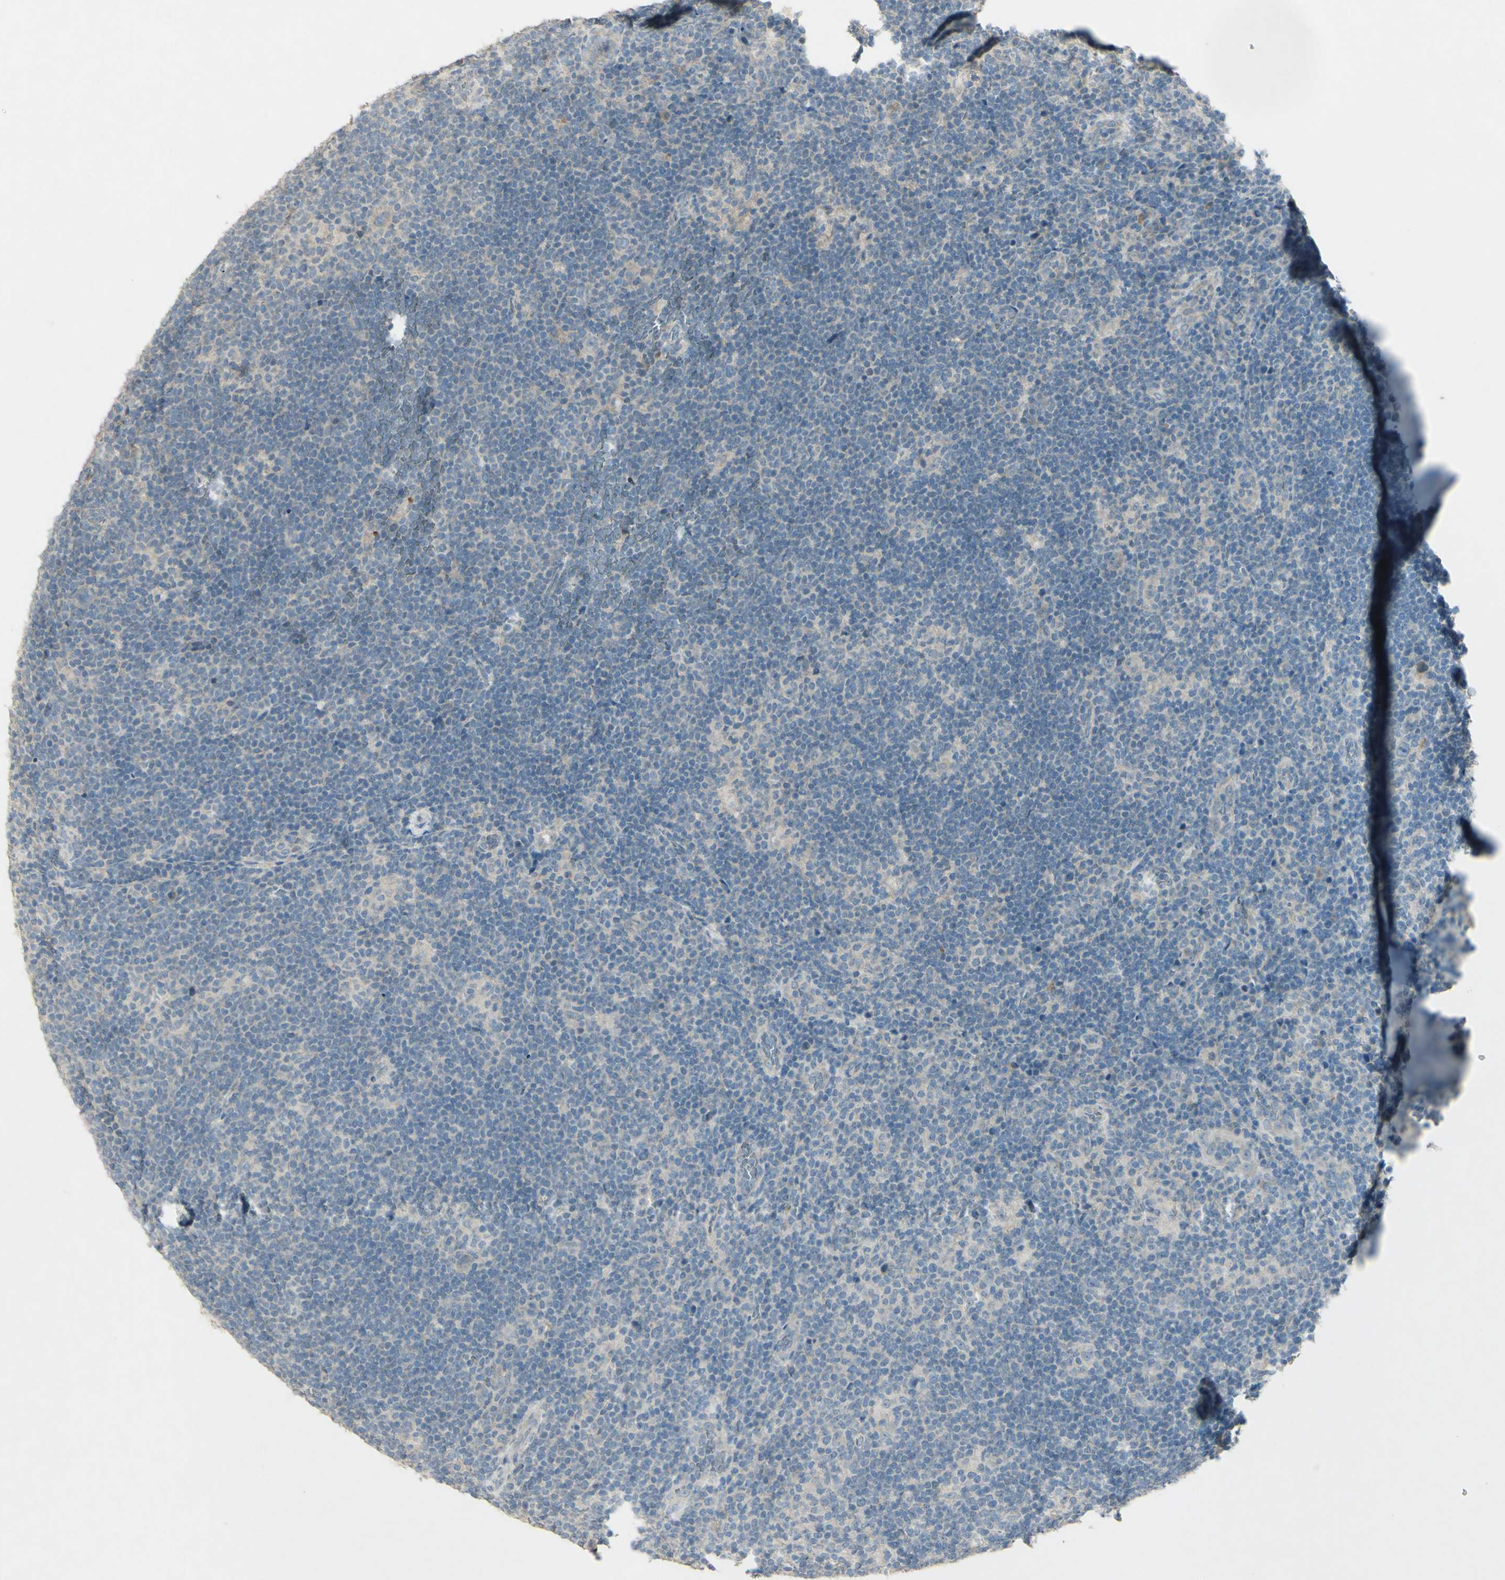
{"staining": {"intensity": "negative", "quantity": "none", "location": "none"}, "tissue": "lymphoma", "cell_type": "Tumor cells", "image_type": "cancer", "snomed": [{"axis": "morphology", "description": "Hodgkin's disease, NOS"}, {"axis": "topography", "description": "Lymph node"}], "caption": "Immunohistochemistry (IHC) photomicrograph of neoplastic tissue: lymphoma stained with DAB exhibits no significant protein staining in tumor cells.", "gene": "TIMM21", "patient": {"sex": "female", "age": 57}}